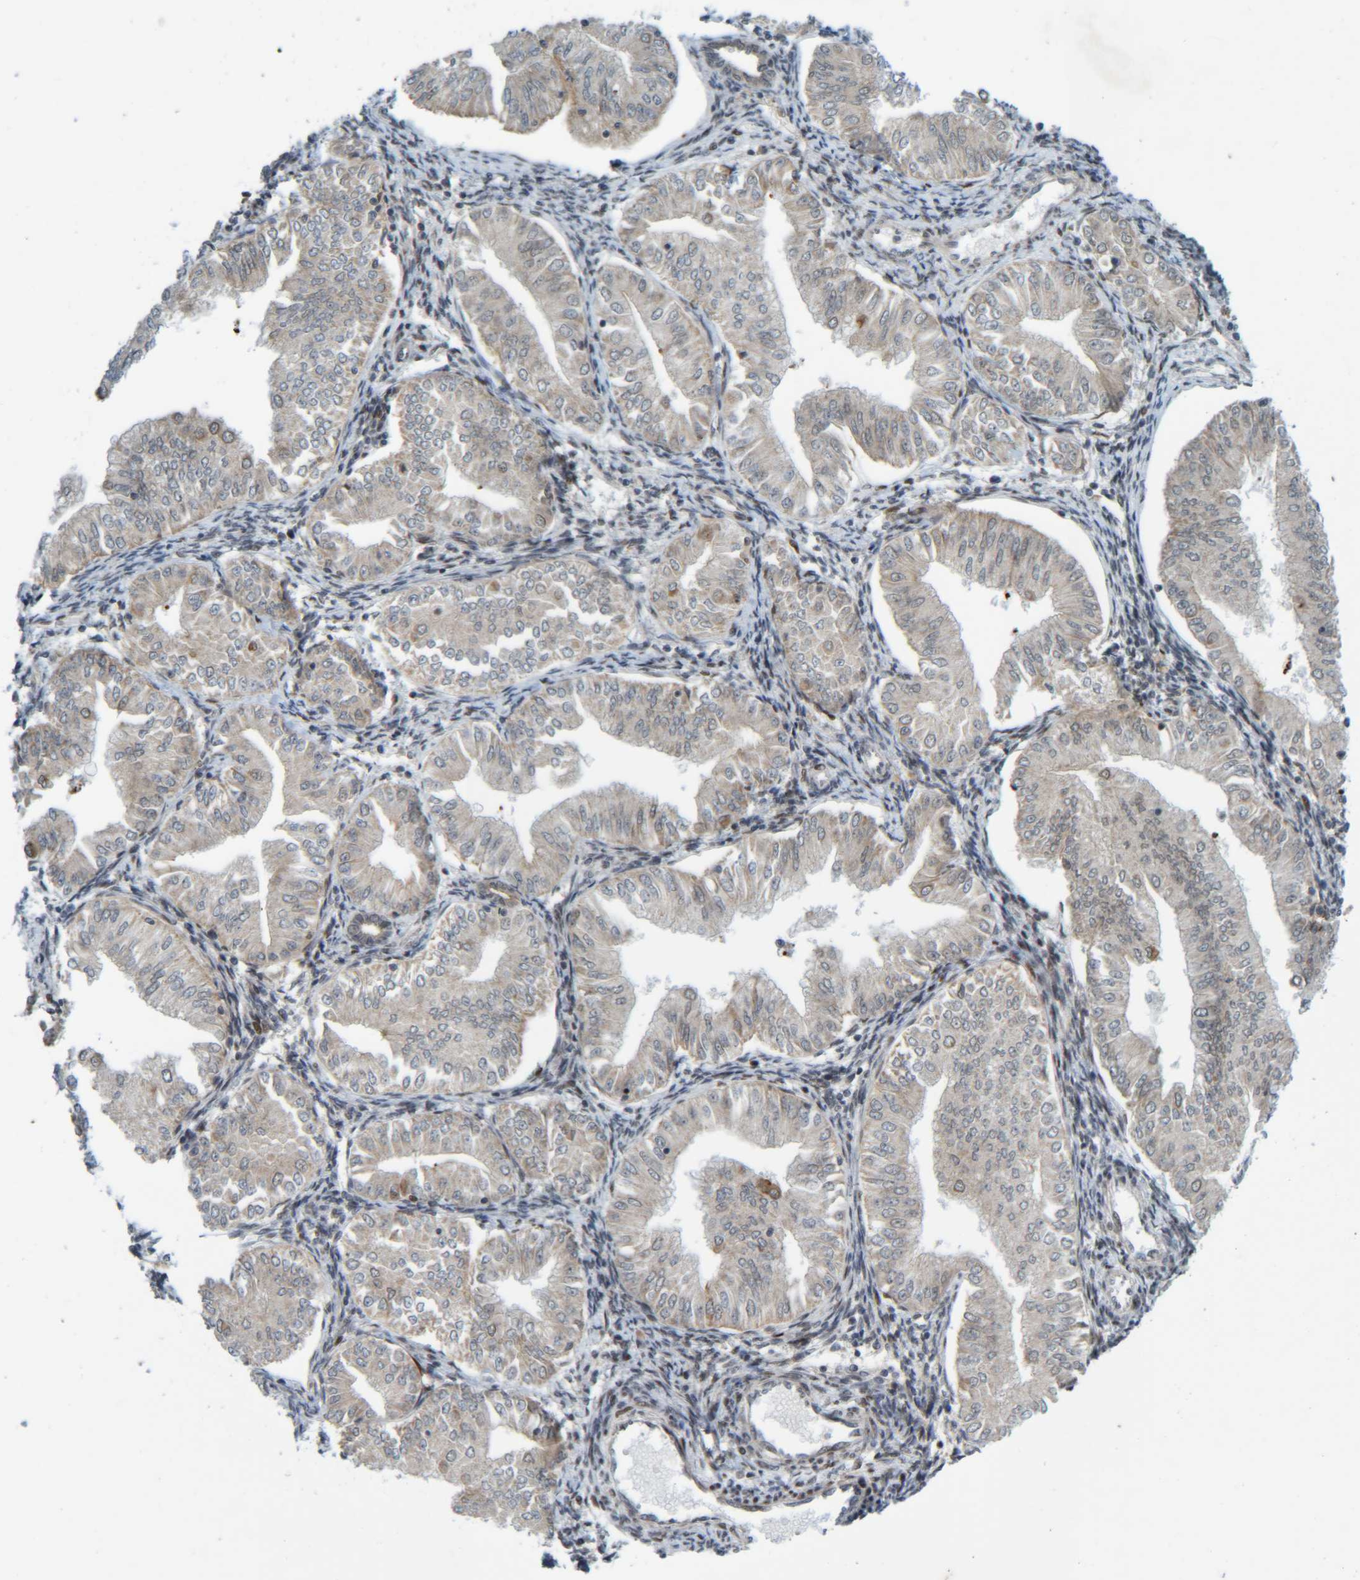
{"staining": {"intensity": "weak", "quantity": "<25%", "location": "cytoplasmic/membranous"}, "tissue": "endometrial cancer", "cell_type": "Tumor cells", "image_type": "cancer", "snomed": [{"axis": "morphology", "description": "Normal tissue, NOS"}, {"axis": "morphology", "description": "Adenocarcinoma, NOS"}, {"axis": "topography", "description": "Endometrium"}], "caption": "Endometrial adenocarcinoma was stained to show a protein in brown. There is no significant staining in tumor cells.", "gene": "CCDC57", "patient": {"sex": "female", "age": 53}}